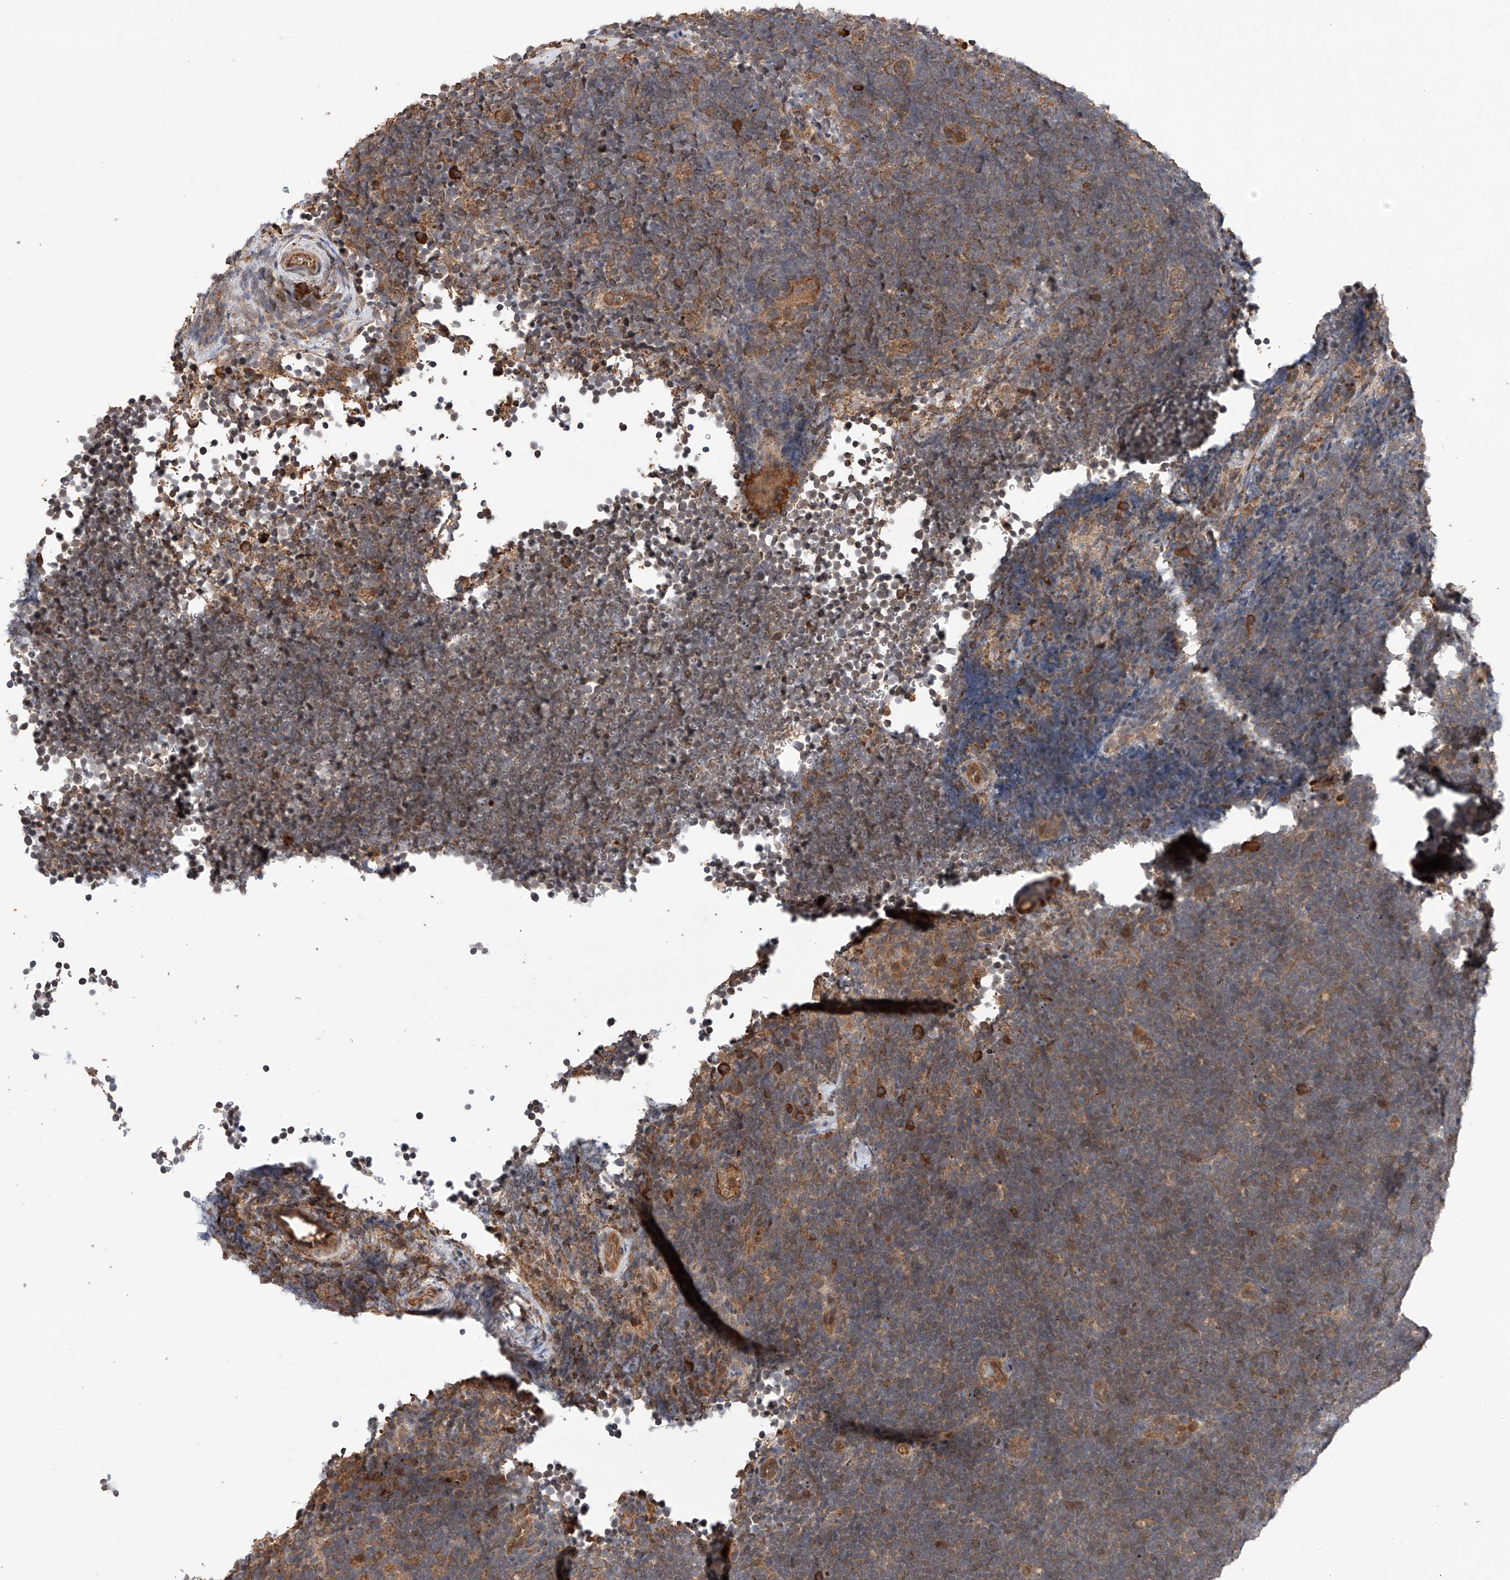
{"staining": {"intensity": "weak", "quantity": ">75%", "location": "cytoplasmic/membranous"}, "tissue": "lymphoma", "cell_type": "Tumor cells", "image_type": "cancer", "snomed": [{"axis": "morphology", "description": "Malignant lymphoma, non-Hodgkin's type, High grade"}, {"axis": "topography", "description": "Lymph node"}], "caption": "IHC (DAB (3,3'-diaminobenzidine)) staining of human lymphoma reveals weak cytoplasmic/membranous protein staining in about >75% of tumor cells.", "gene": "RILPL2", "patient": {"sex": "male", "age": 13}}